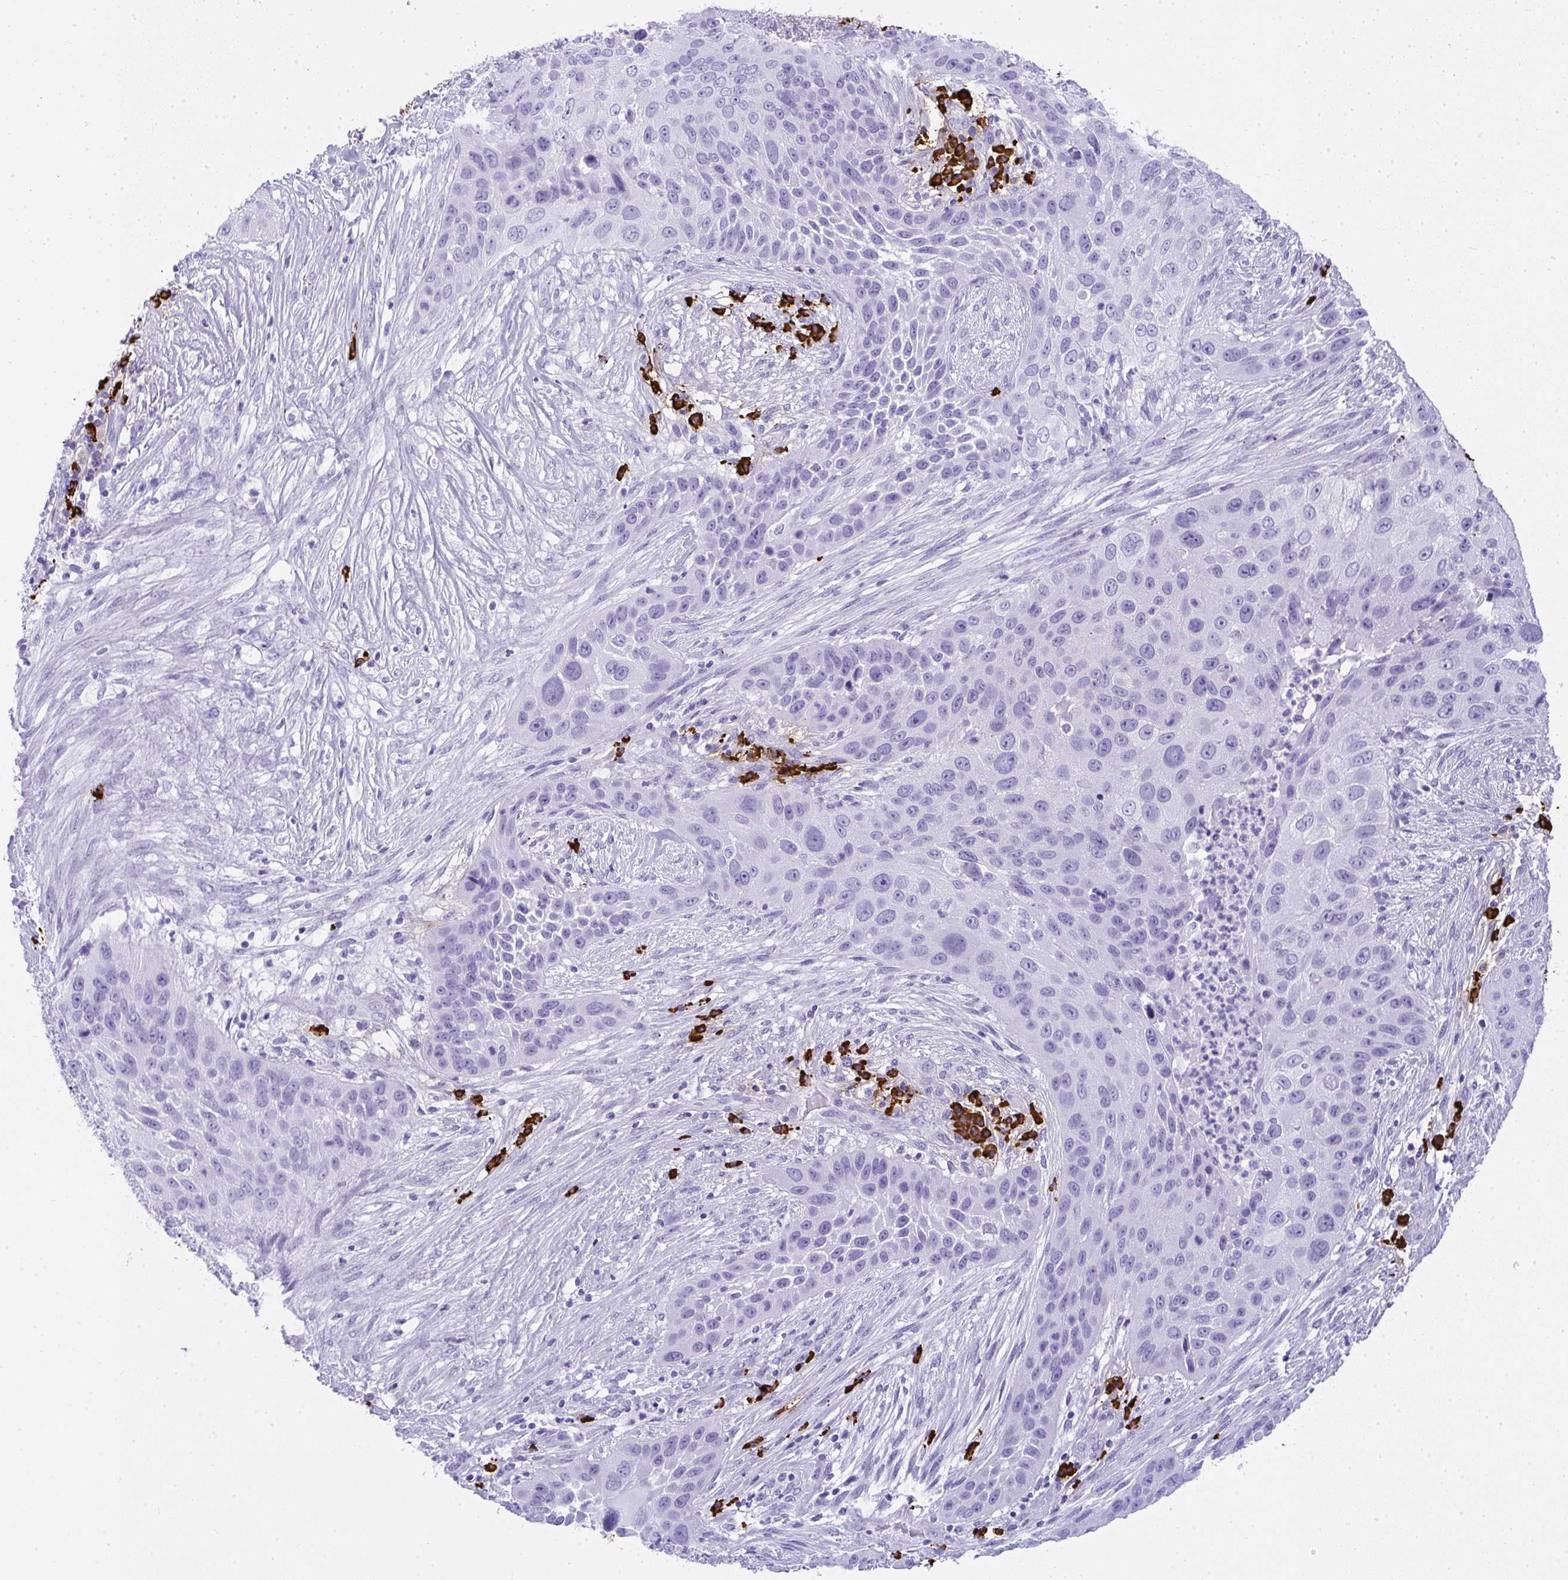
{"staining": {"intensity": "negative", "quantity": "none", "location": "none"}, "tissue": "lung cancer", "cell_type": "Tumor cells", "image_type": "cancer", "snomed": [{"axis": "morphology", "description": "Squamous cell carcinoma, NOS"}, {"axis": "topography", "description": "Lung"}], "caption": "The immunohistochemistry (IHC) image has no significant staining in tumor cells of squamous cell carcinoma (lung) tissue.", "gene": "CDADC1", "patient": {"sex": "male", "age": 63}}